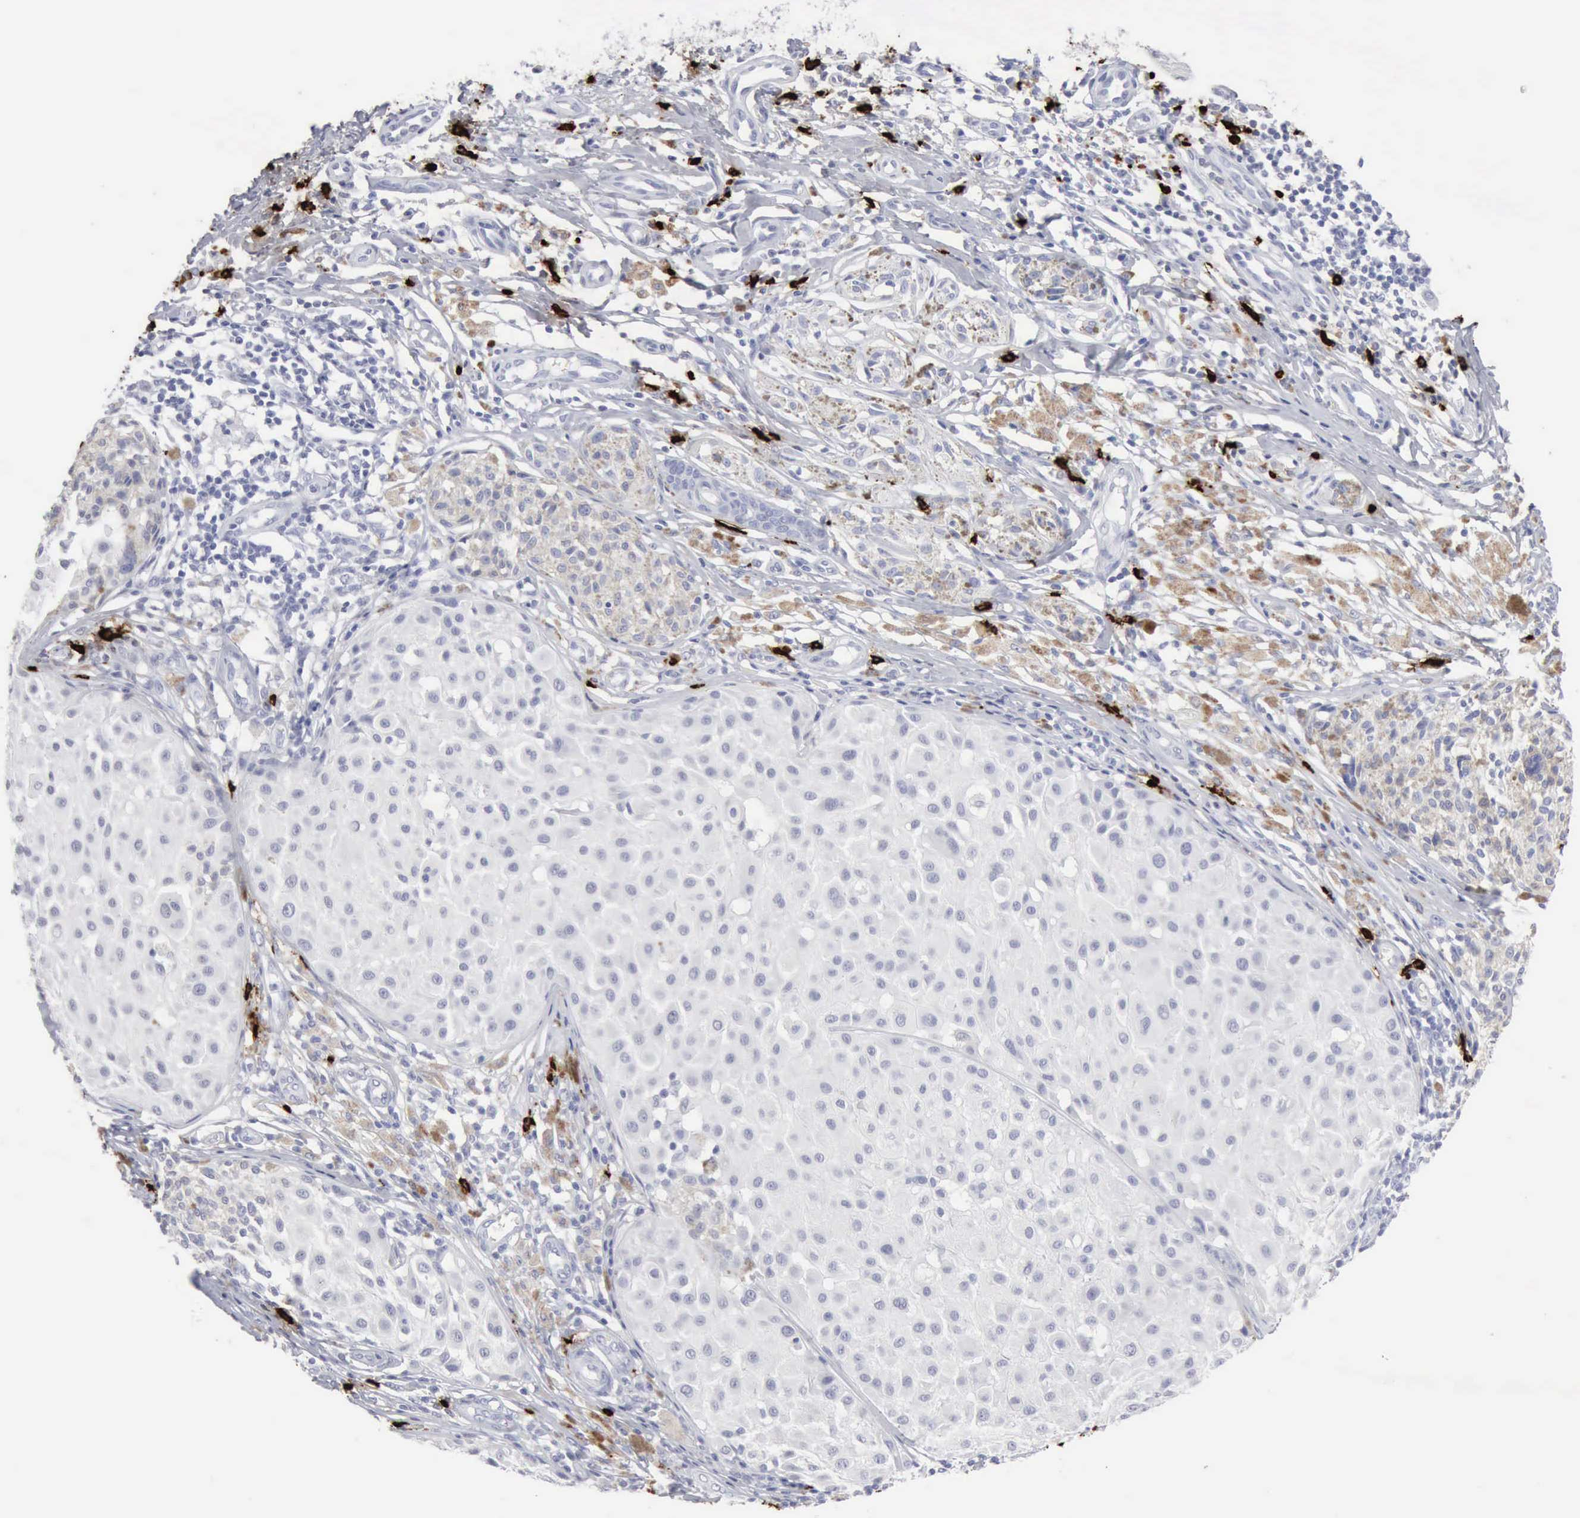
{"staining": {"intensity": "negative", "quantity": "none", "location": "none"}, "tissue": "melanoma", "cell_type": "Tumor cells", "image_type": "cancer", "snomed": [{"axis": "morphology", "description": "Malignant melanoma, NOS"}, {"axis": "topography", "description": "Skin"}], "caption": "High magnification brightfield microscopy of melanoma stained with DAB (brown) and counterstained with hematoxylin (blue): tumor cells show no significant expression.", "gene": "CMA1", "patient": {"sex": "male", "age": 36}}